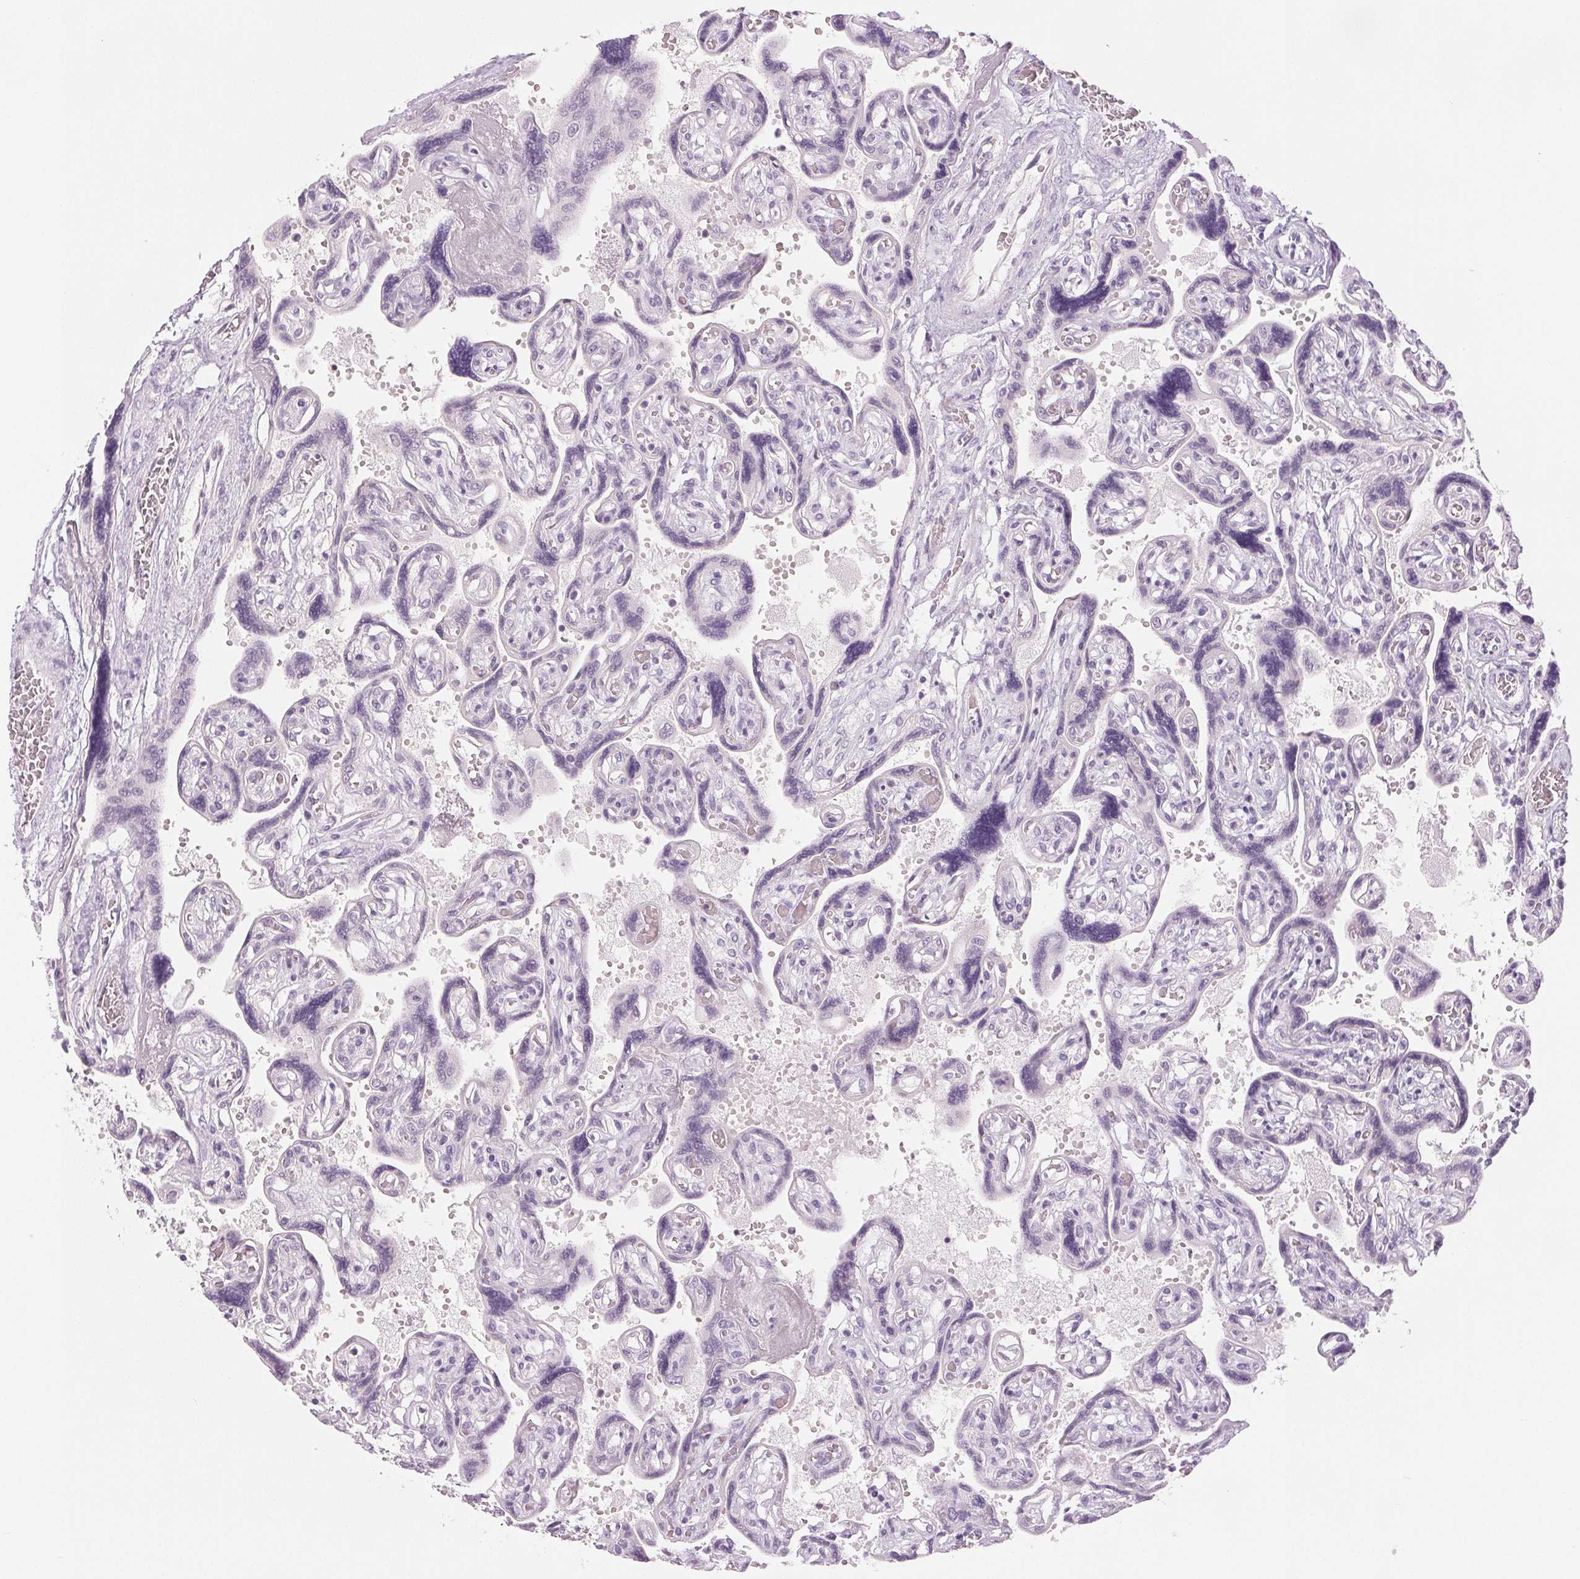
{"staining": {"intensity": "negative", "quantity": "none", "location": "none"}, "tissue": "placenta", "cell_type": "Decidual cells", "image_type": "normal", "snomed": [{"axis": "morphology", "description": "Normal tissue, NOS"}, {"axis": "topography", "description": "Placenta"}], "caption": "Immunohistochemistry (IHC) of normal human placenta reveals no staining in decidual cells.", "gene": "EHHADH", "patient": {"sex": "female", "age": 32}}